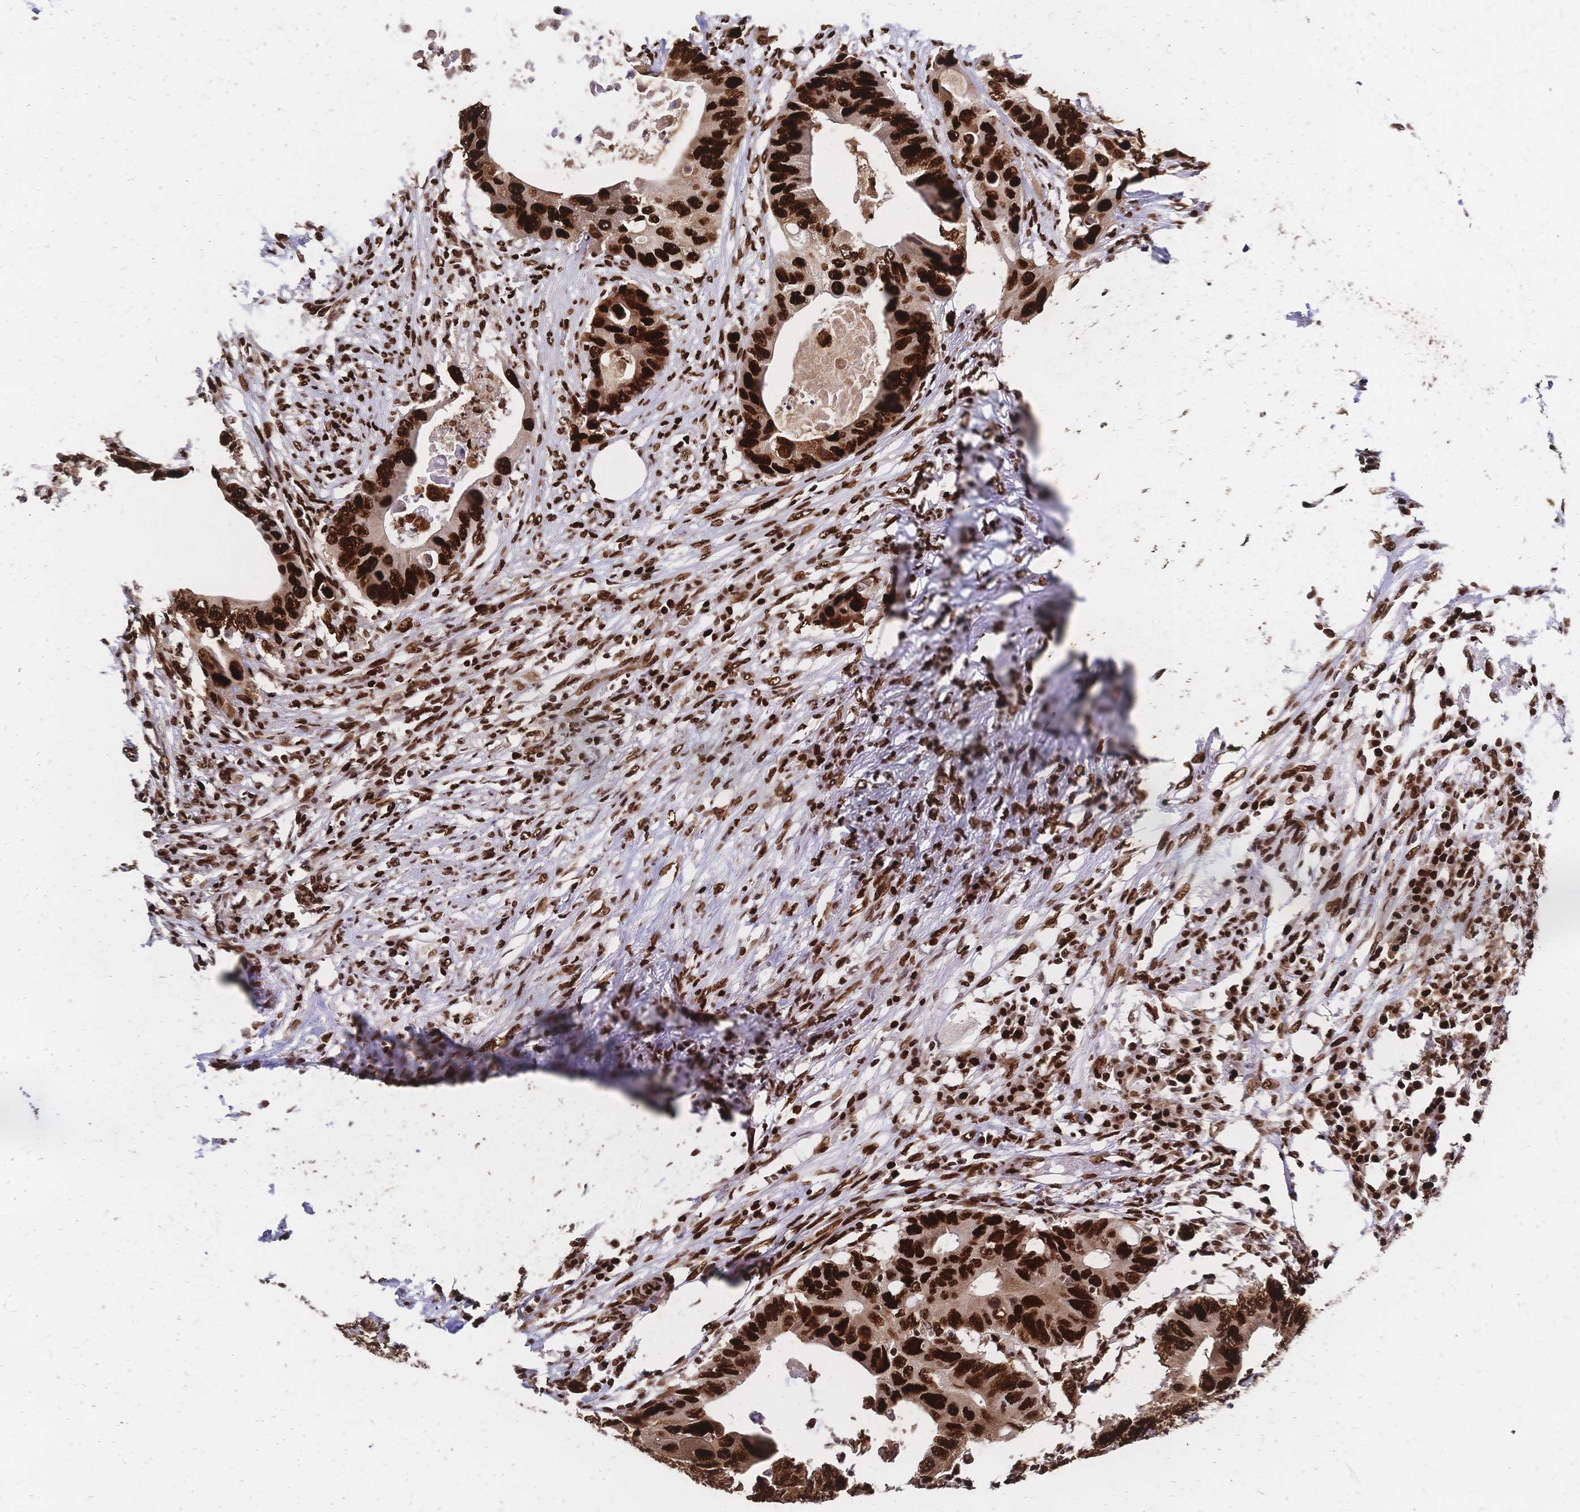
{"staining": {"intensity": "strong", "quantity": ">75%", "location": "nuclear"}, "tissue": "colorectal cancer", "cell_type": "Tumor cells", "image_type": "cancer", "snomed": [{"axis": "morphology", "description": "Adenocarcinoma, NOS"}, {"axis": "topography", "description": "Colon"}], "caption": "Strong nuclear positivity for a protein is present in approximately >75% of tumor cells of colorectal adenocarcinoma using IHC.", "gene": "HDGF", "patient": {"sex": "male", "age": 71}}